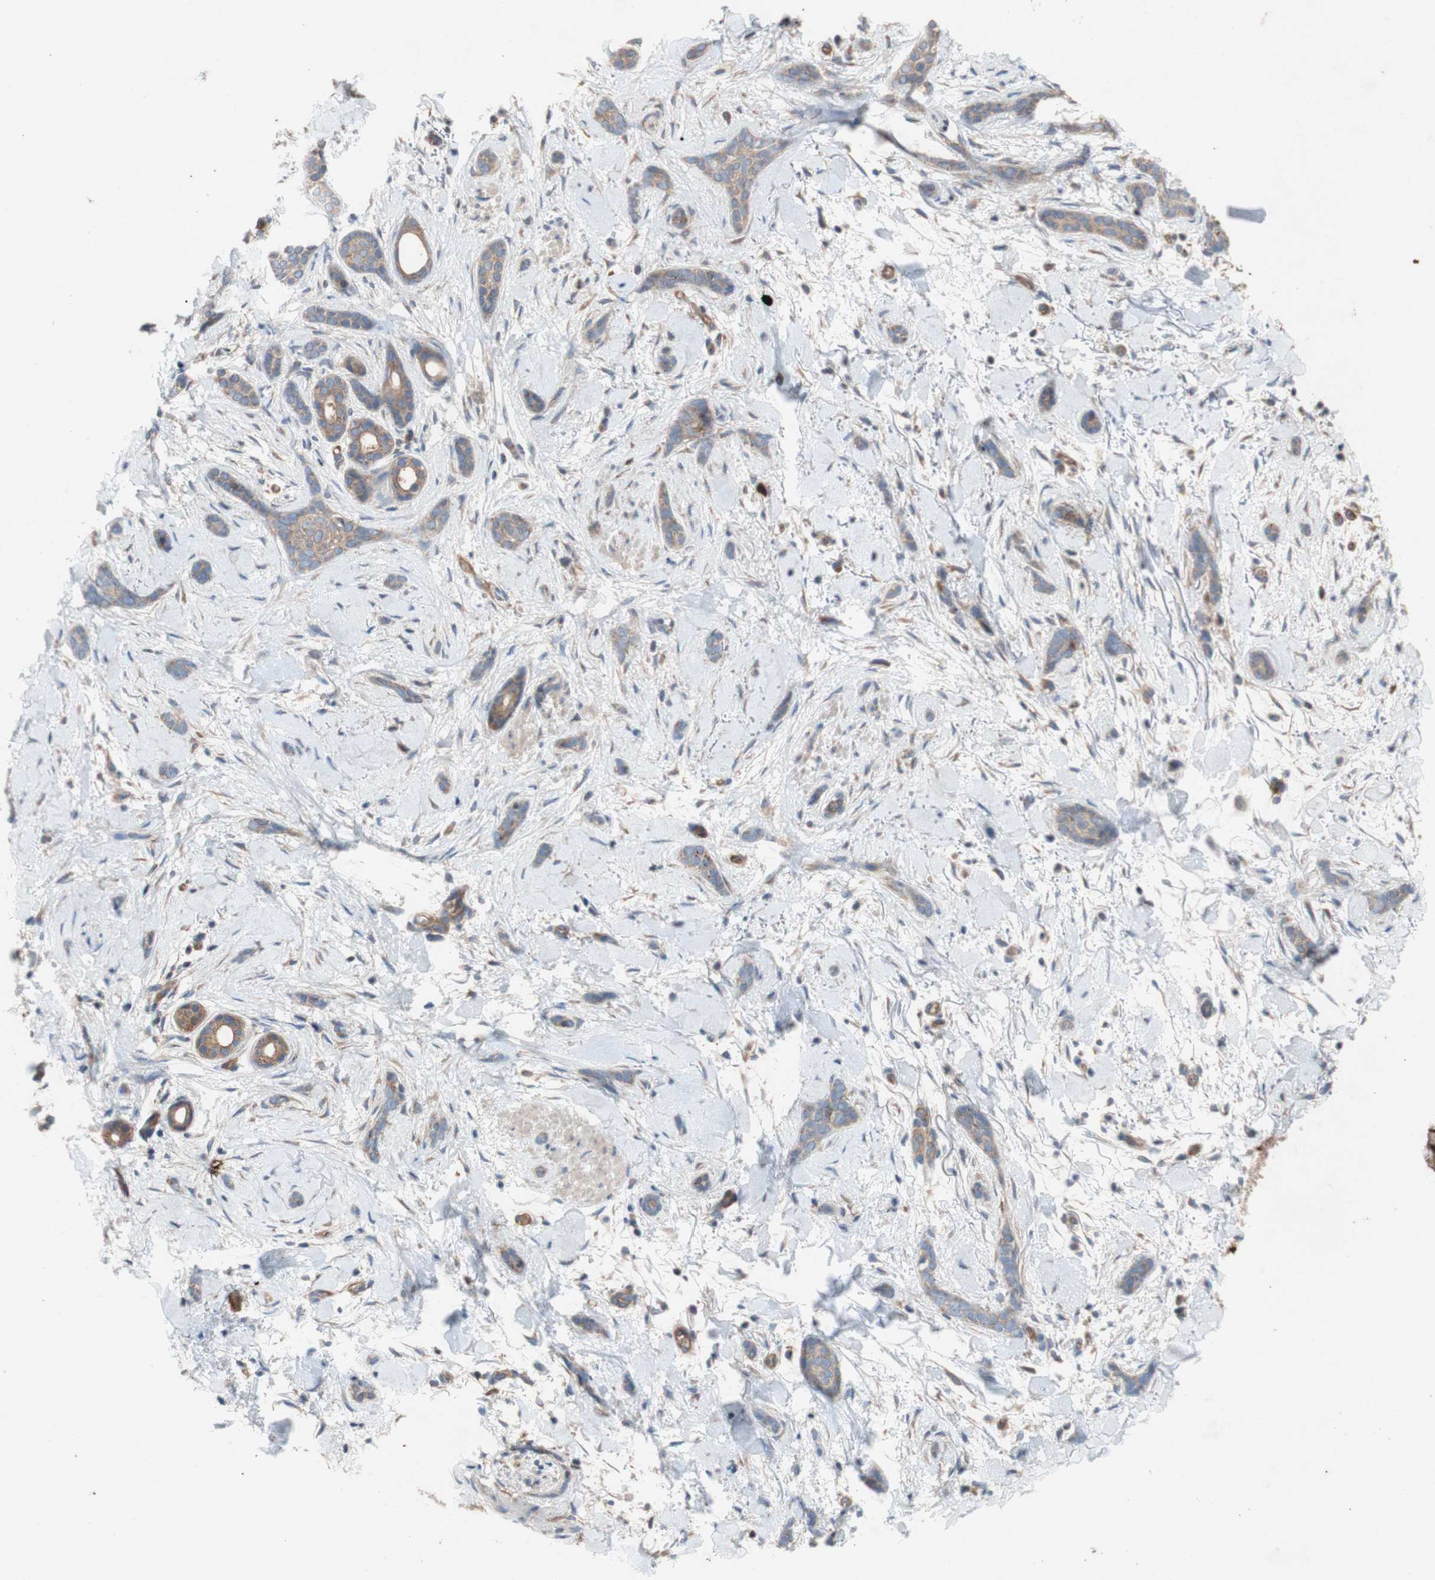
{"staining": {"intensity": "weak", "quantity": ">75%", "location": "cytoplasmic/membranous"}, "tissue": "skin cancer", "cell_type": "Tumor cells", "image_type": "cancer", "snomed": [{"axis": "morphology", "description": "Basal cell carcinoma"}, {"axis": "morphology", "description": "Adnexal tumor, benign"}, {"axis": "topography", "description": "Skin"}], "caption": "An immunohistochemistry (IHC) image of neoplastic tissue is shown. Protein staining in brown labels weak cytoplasmic/membranous positivity in skin benign adnexal tumor within tumor cells.", "gene": "TST", "patient": {"sex": "female", "age": 42}}